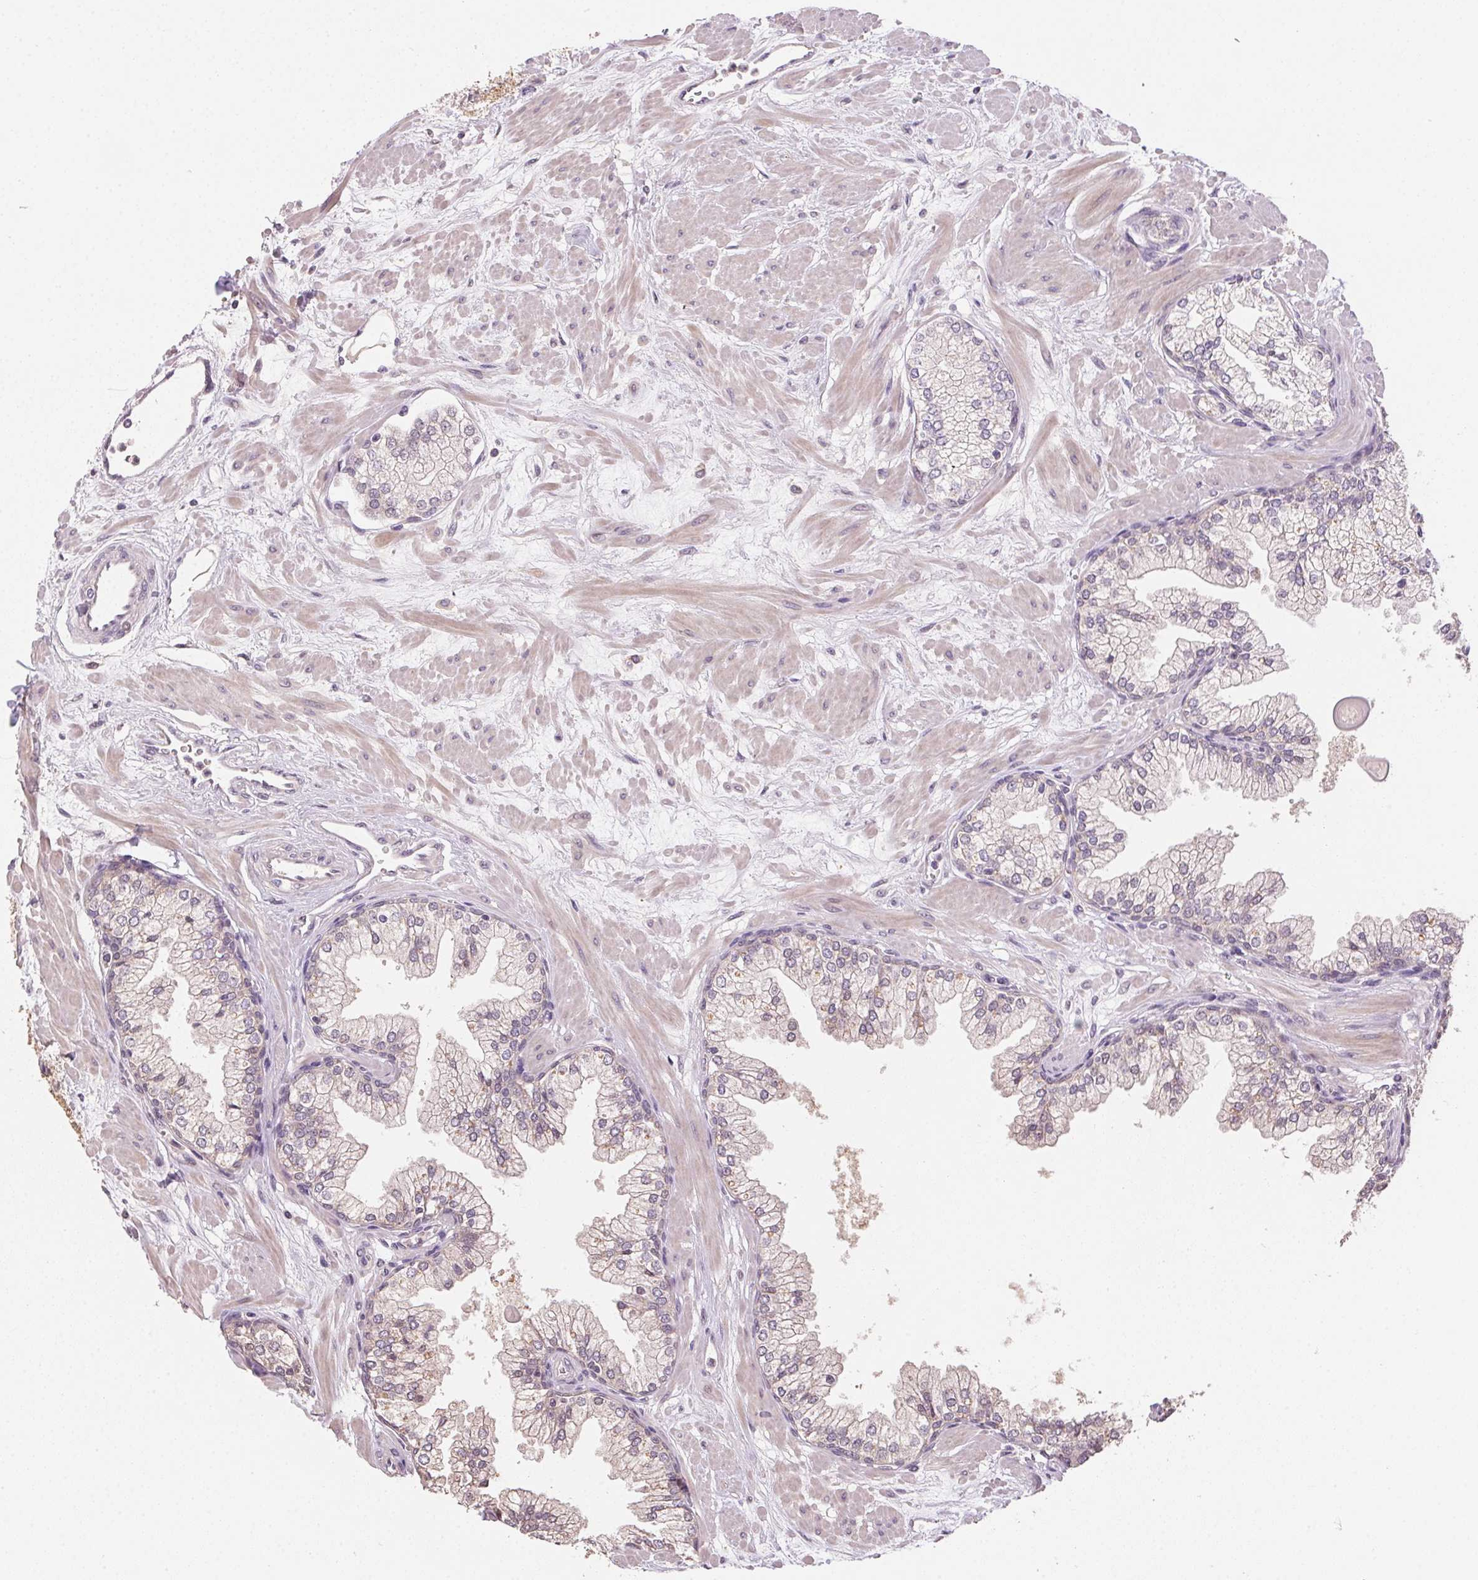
{"staining": {"intensity": "weak", "quantity": ">75%", "location": "cytoplasmic/membranous"}, "tissue": "prostate", "cell_type": "Glandular cells", "image_type": "normal", "snomed": [{"axis": "morphology", "description": "Normal tissue, NOS"}, {"axis": "topography", "description": "Prostate"}, {"axis": "topography", "description": "Peripheral nerve tissue"}], "caption": "Immunohistochemistry of unremarkable prostate displays low levels of weak cytoplasmic/membranous positivity in about >75% of glandular cells.", "gene": "ALDH8A1", "patient": {"sex": "male", "age": 61}}